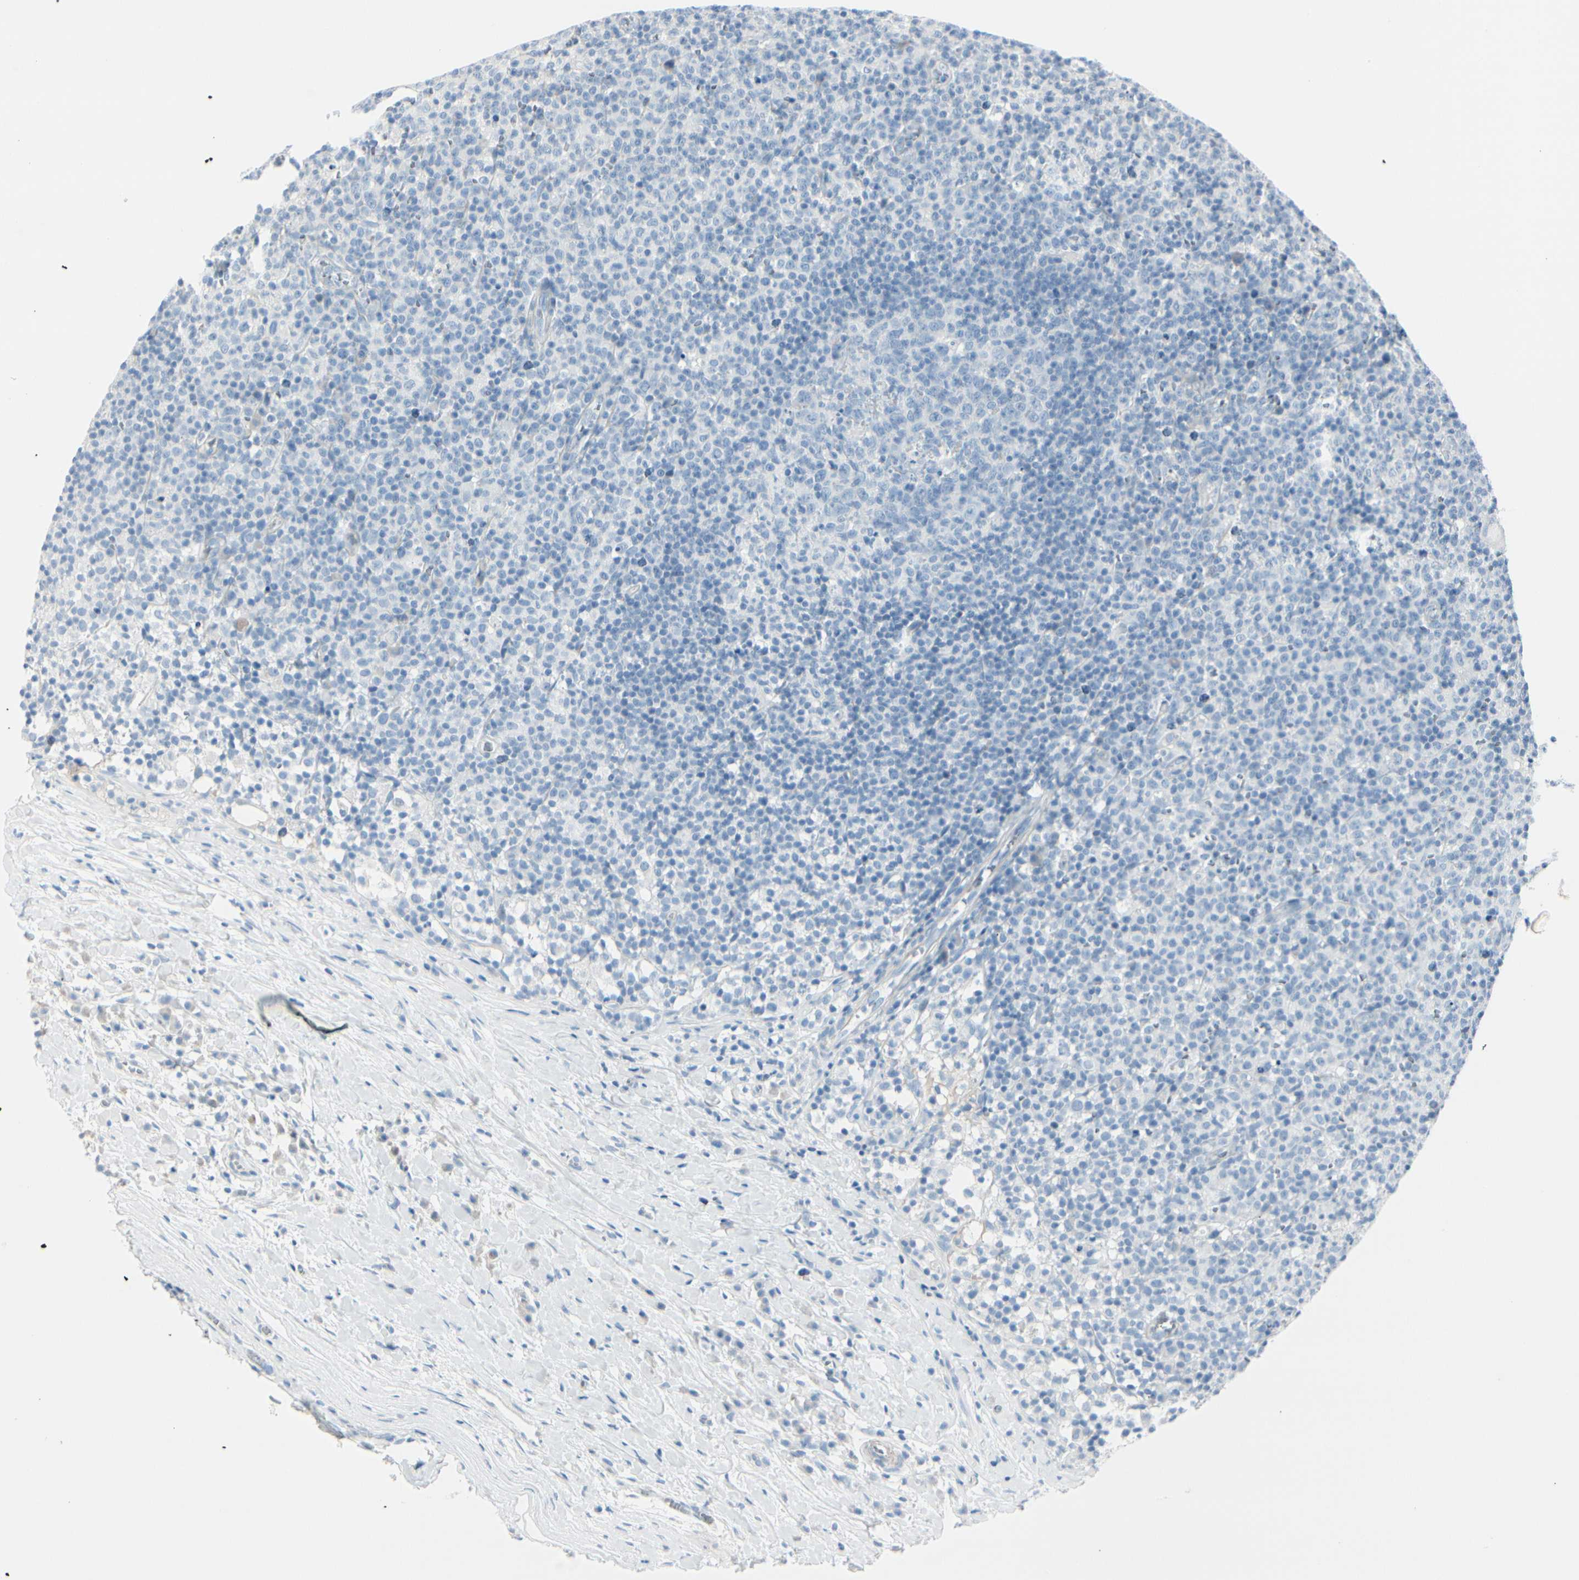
{"staining": {"intensity": "negative", "quantity": "none", "location": "none"}, "tissue": "lymph node", "cell_type": "Germinal center cells", "image_type": "normal", "snomed": [{"axis": "morphology", "description": "Normal tissue, NOS"}, {"axis": "morphology", "description": "Inflammation, NOS"}, {"axis": "topography", "description": "Lymph node"}], "caption": "IHC photomicrograph of unremarkable lymph node: human lymph node stained with DAB reveals no significant protein expression in germinal center cells.", "gene": "CDHR5", "patient": {"sex": "male", "age": 55}}